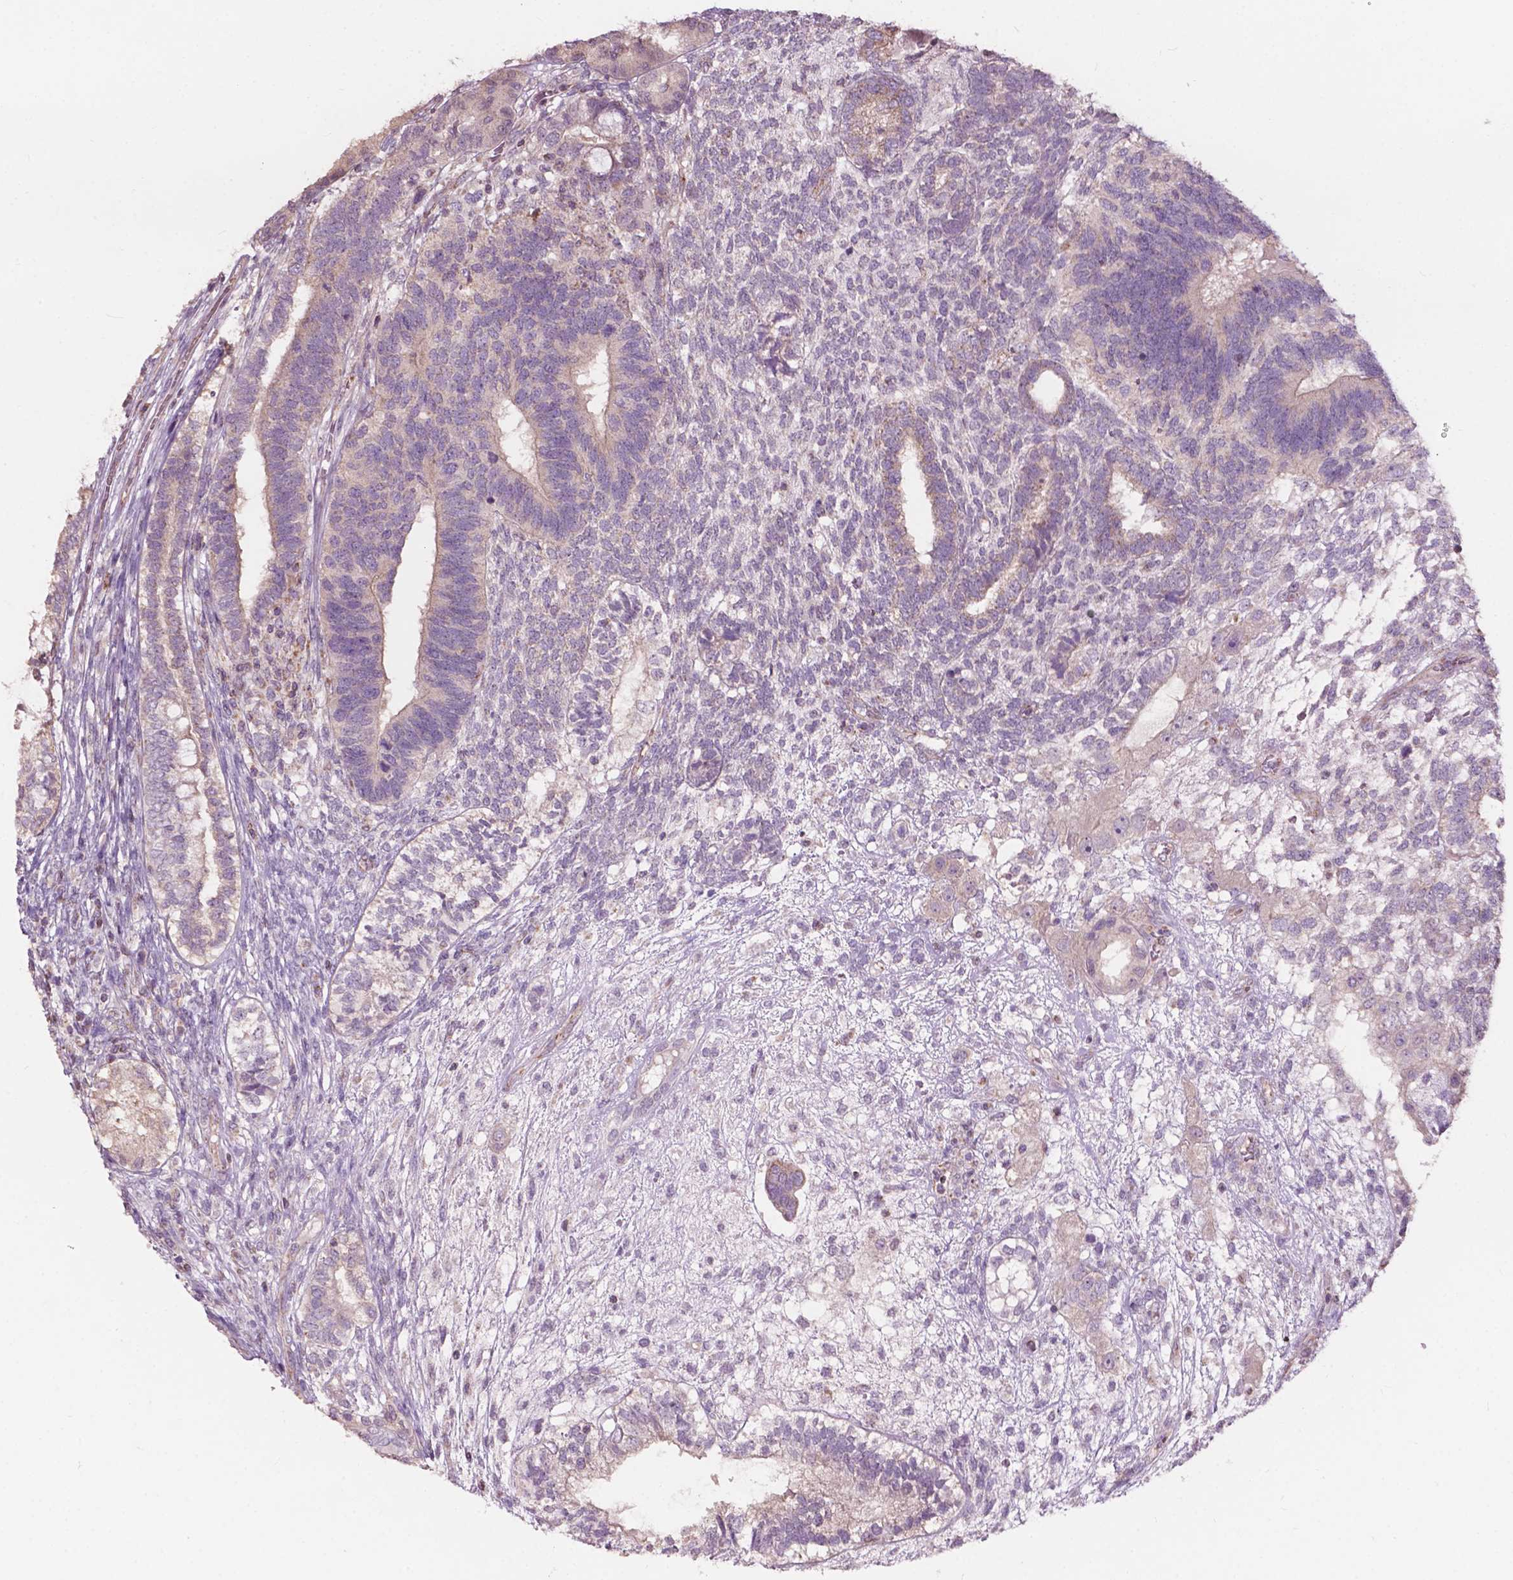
{"staining": {"intensity": "weak", "quantity": "<25%", "location": "cytoplasmic/membranous"}, "tissue": "testis cancer", "cell_type": "Tumor cells", "image_type": "cancer", "snomed": [{"axis": "morphology", "description": "Seminoma, NOS"}, {"axis": "morphology", "description": "Carcinoma, Embryonal, NOS"}, {"axis": "topography", "description": "Testis"}], "caption": "Human testis seminoma stained for a protein using IHC reveals no staining in tumor cells.", "gene": "NDUFA10", "patient": {"sex": "male", "age": 41}}